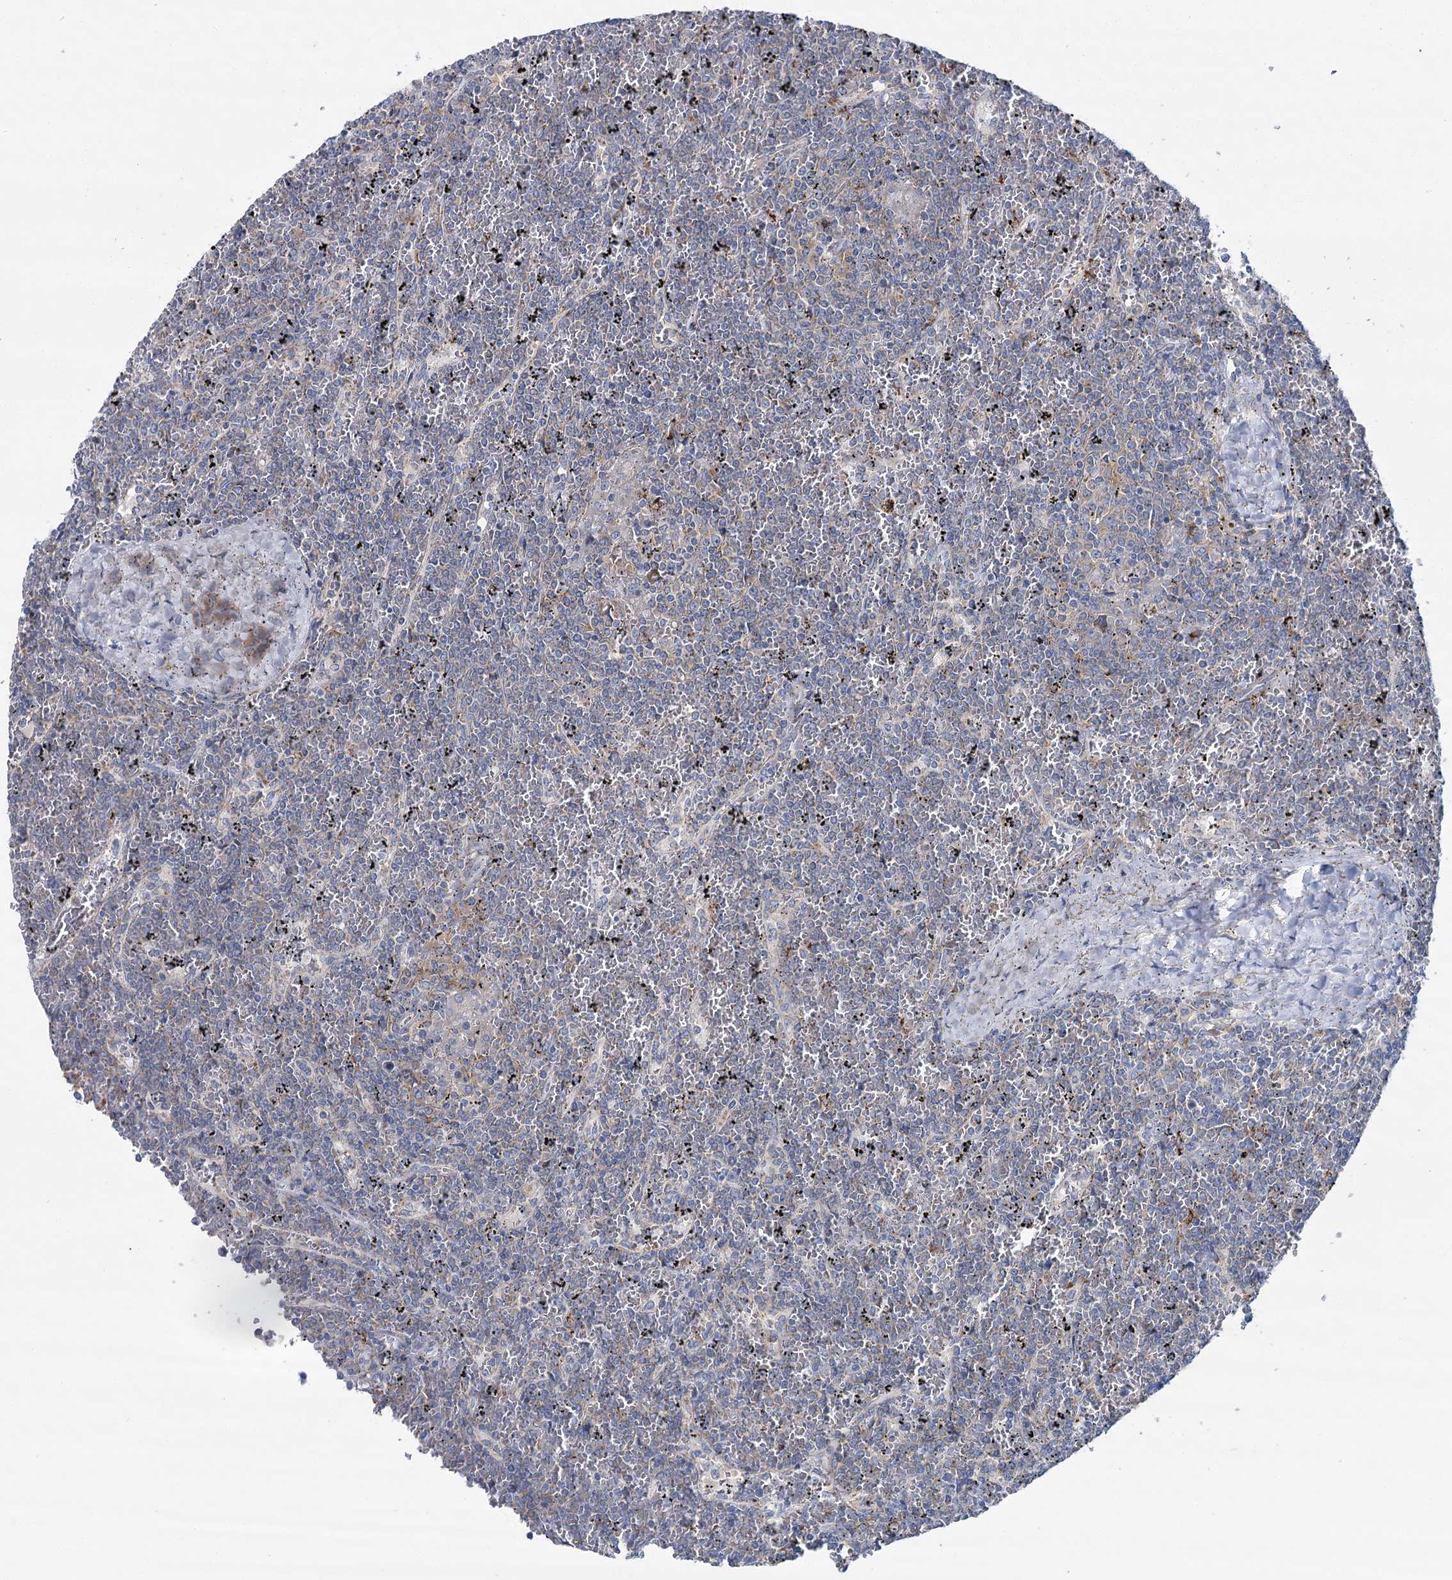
{"staining": {"intensity": "negative", "quantity": "none", "location": "none"}, "tissue": "lymphoma", "cell_type": "Tumor cells", "image_type": "cancer", "snomed": [{"axis": "morphology", "description": "Malignant lymphoma, non-Hodgkin's type, Low grade"}, {"axis": "topography", "description": "Spleen"}], "caption": "Immunohistochemical staining of human low-grade malignant lymphoma, non-Hodgkin's type displays no significant staining in tumor cells.", "gene": "THUMPD3", "patient": {"sex": "female", "age": 19}}